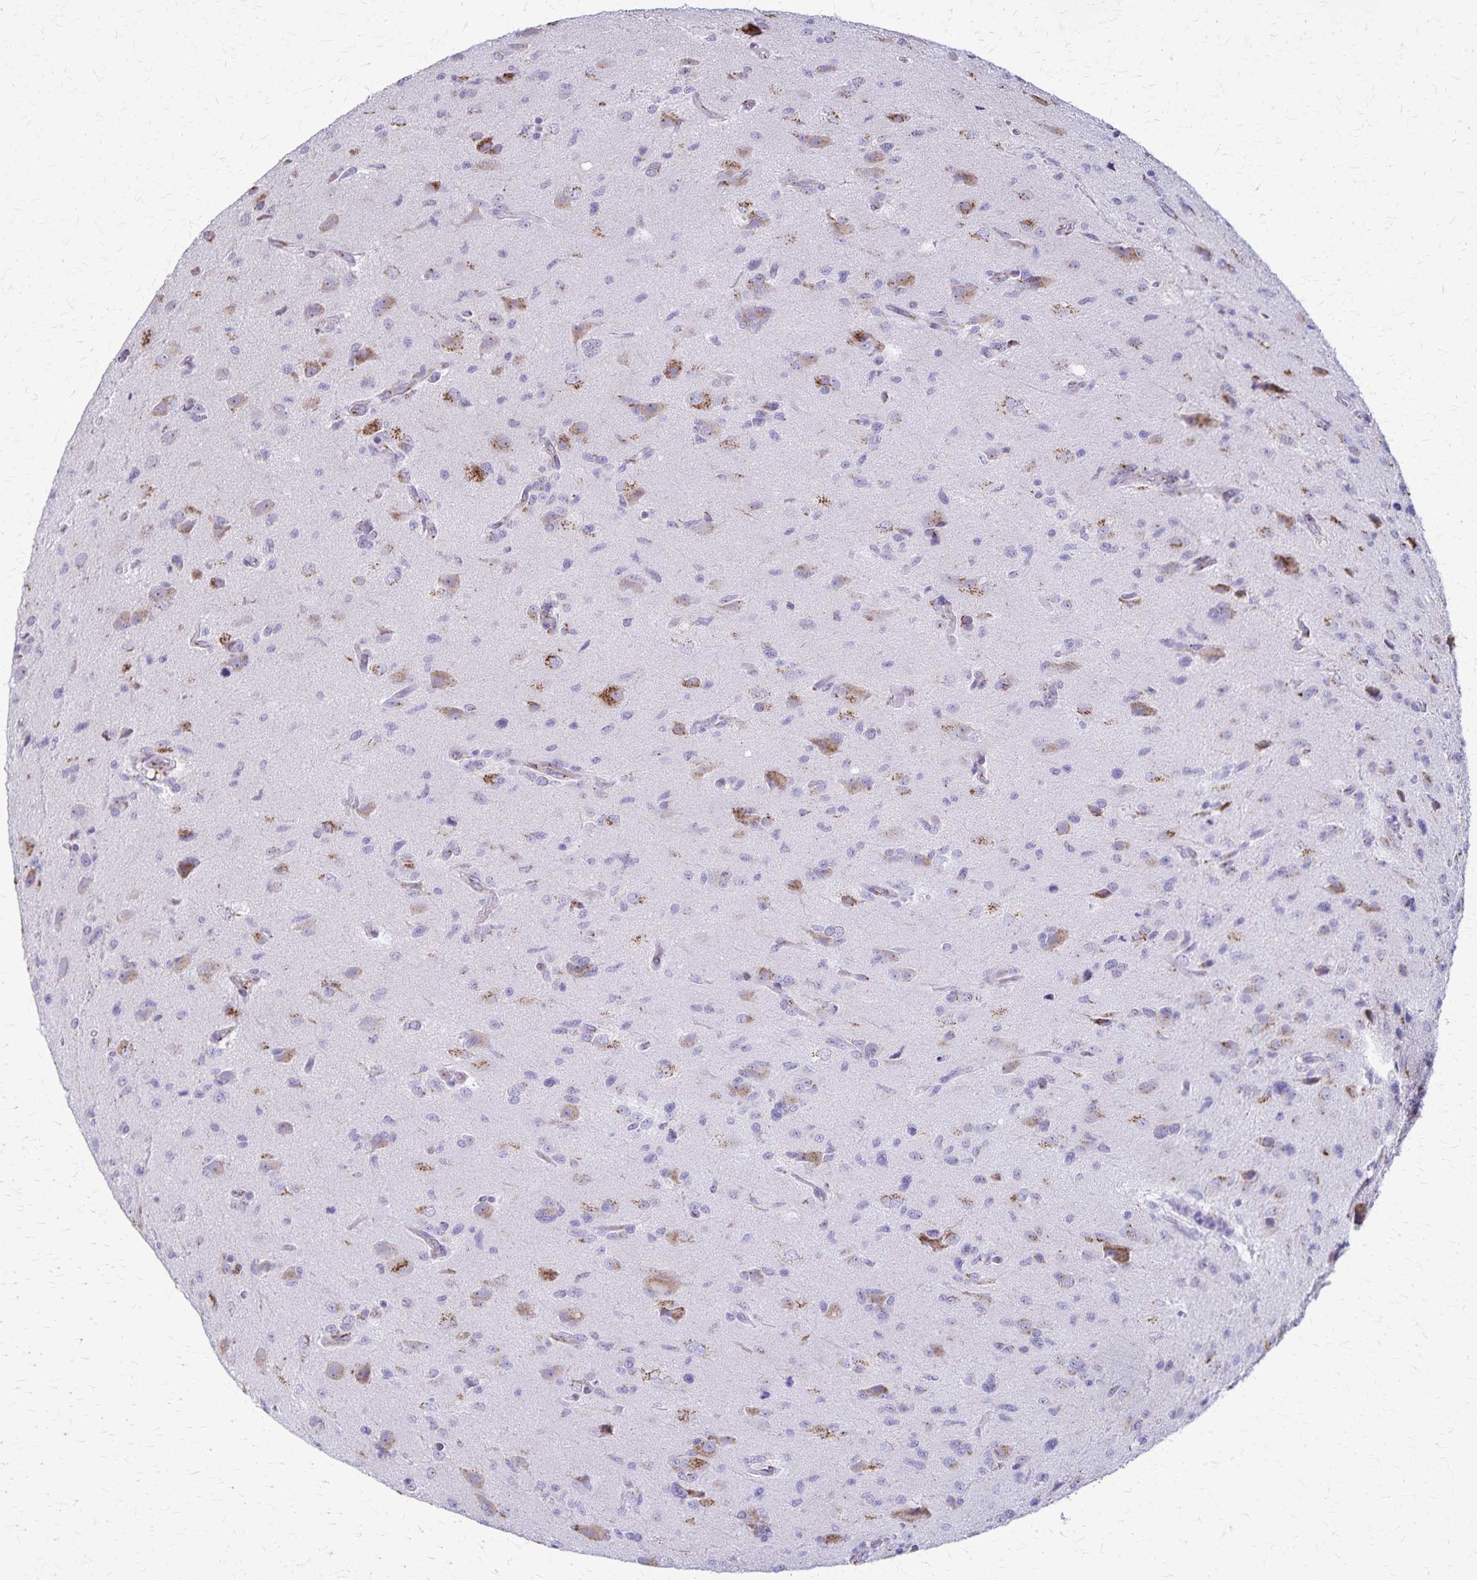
{"staining": {"intensity": "moderate", "quantity": "25%-75%", "location": "cytoplasmic/membranous"}, "tissue": "glioma", "cell_type": "Tumor cells", "image_type": "cancer", "snomed": [{"axis": "morphology", "description": "Glioma, malignant, High grade"}, {"axis": "topography", "description": "Brain"}], "caption": "Immunohistochemical staining of human malignant glioma (high-grade) reveals medium levels of moderate cytoplasmic/membranous positivity in about 25%-75% of tumor cells. (IHC, brightfield microscopy, high magnification).", "gene": "MCFD2", "patient": {"sex": "male", "age": 68}}